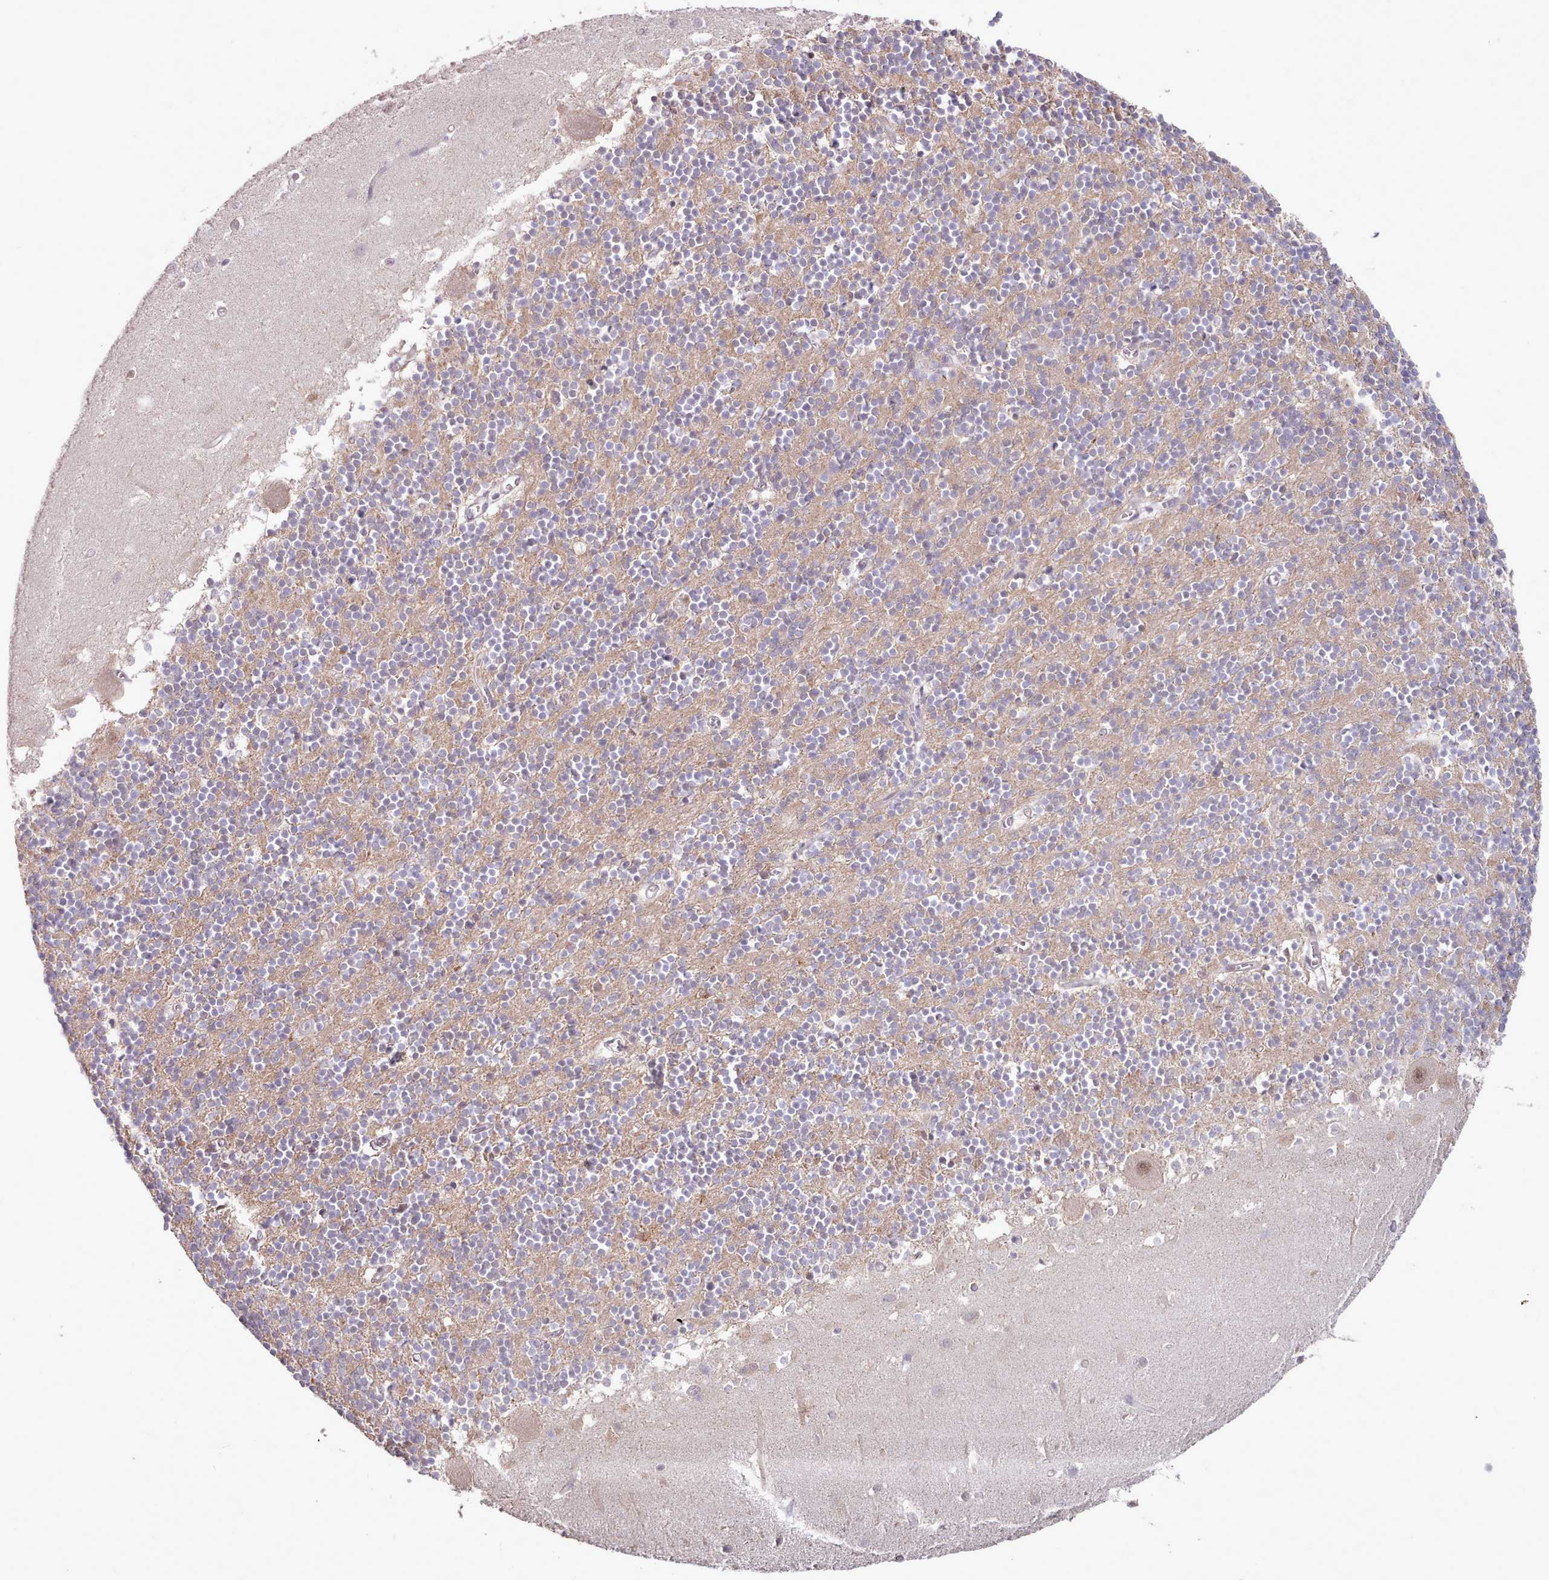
{"staining": {"intensity": "strong", "quantity": "<25%", "location": "cytoplasmic/membranous"}, "tissue": "cerebellum", "cell_type": "Cells in granular layer", "image_type": "normal", "snomed": [{"axis": "morphology", "description": "Normal tissue, NOS"}, {"axis": "topography", "description": "Cerebellum"}], "caption": "Cerebellum was stained to show a protein in brown. There is medium levels of strong cytoplasmic/membranous expression in about <25% of cells in granular layer.", "gene": "CES3", "patient": {"sex": "male", "age": 54}}